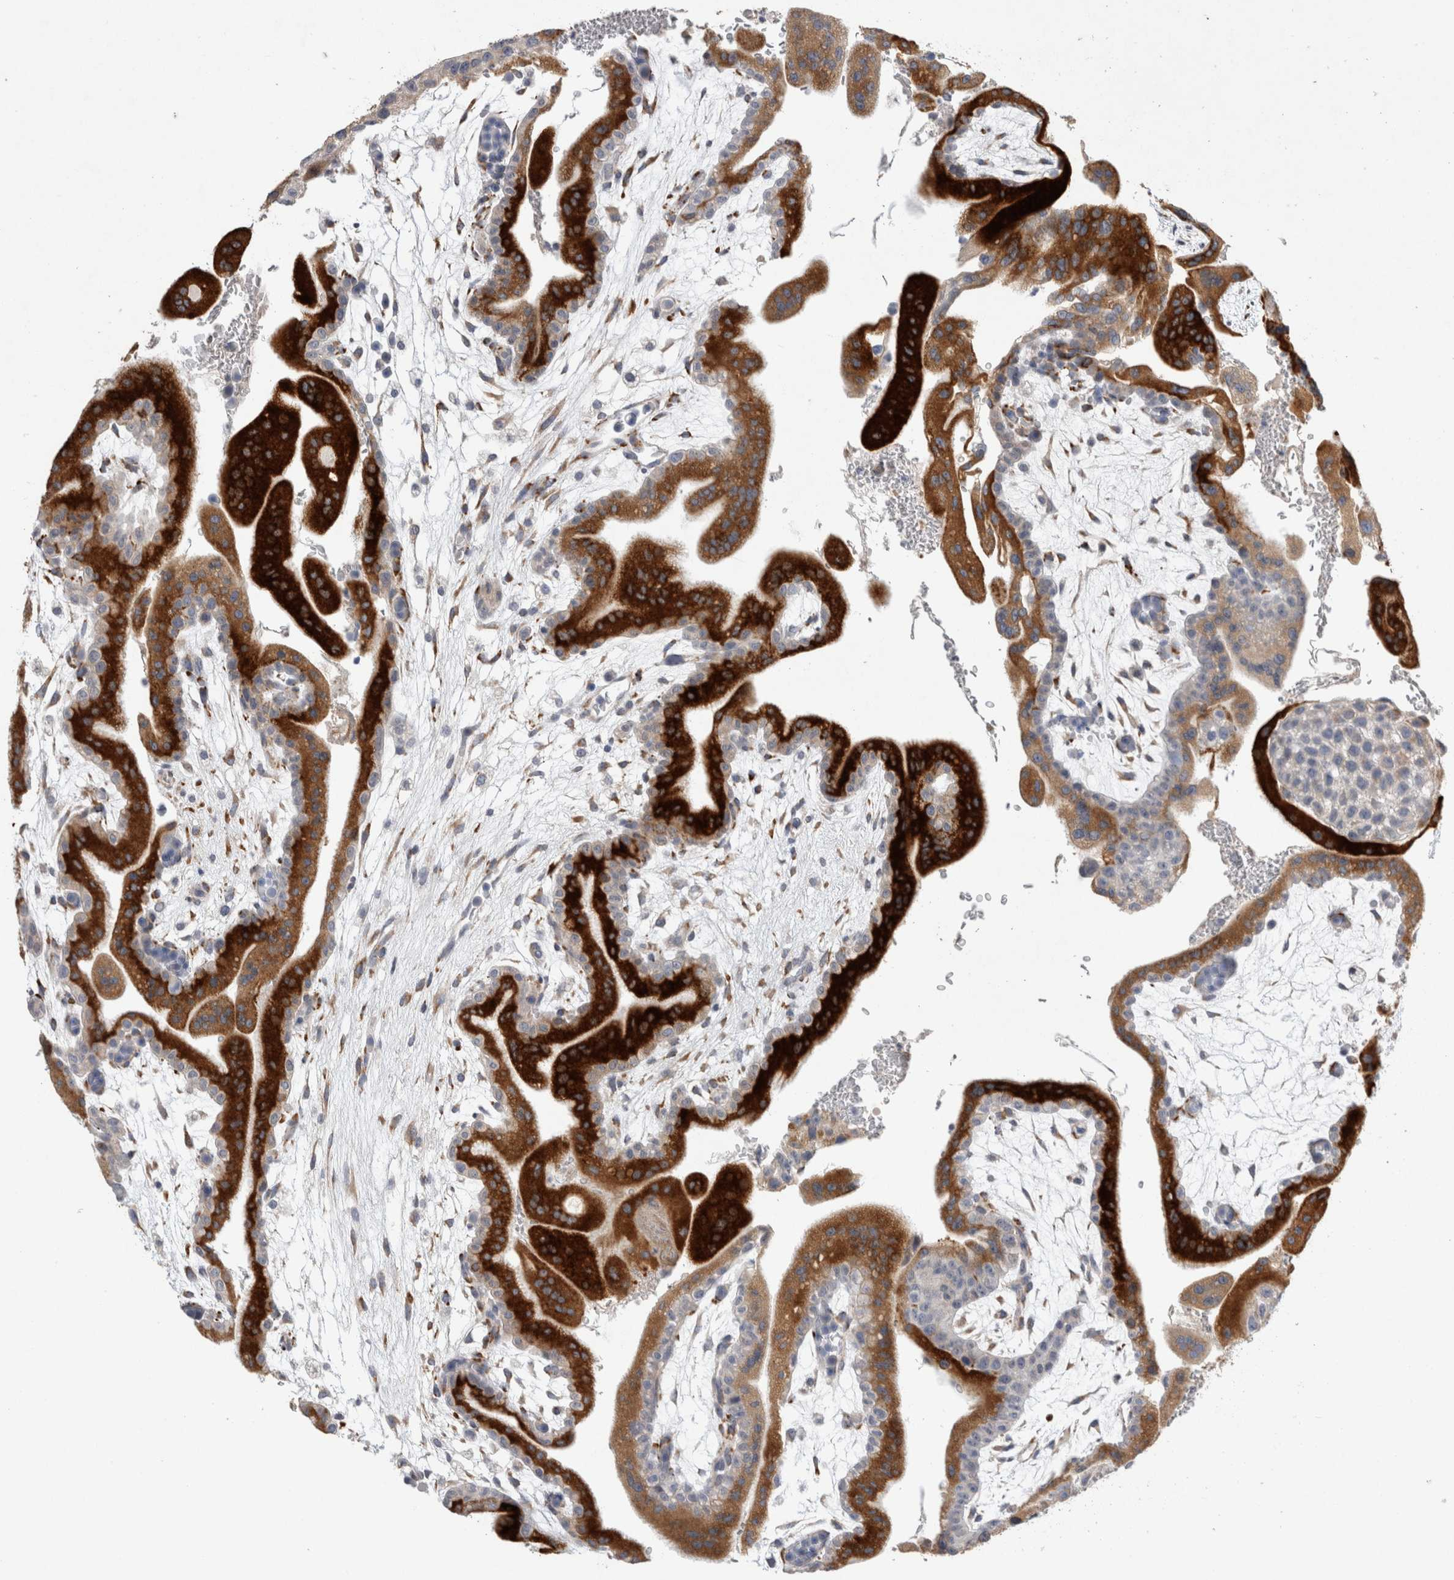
{"staining": {"intensity": "strong", "quantity": ">75%", "location": "cytoplasmic/membranous"}, "tissue": "placenta", "cell_type": "Trophoblastic cells", "image_type": "normal", "snomed": [{"axis": "morphology", "description": "Normal tissue, NOS"}, {"axis": "topography", "description": "Placenta"}], "caption": "This image exhibits IHC staining of normal human placenta, with high strong cytoplasmic/membranous staining in about >75% of trophoblastic cells.", "gene": "TRMT9B", "patient": {"sex": "female", "age": 35}}